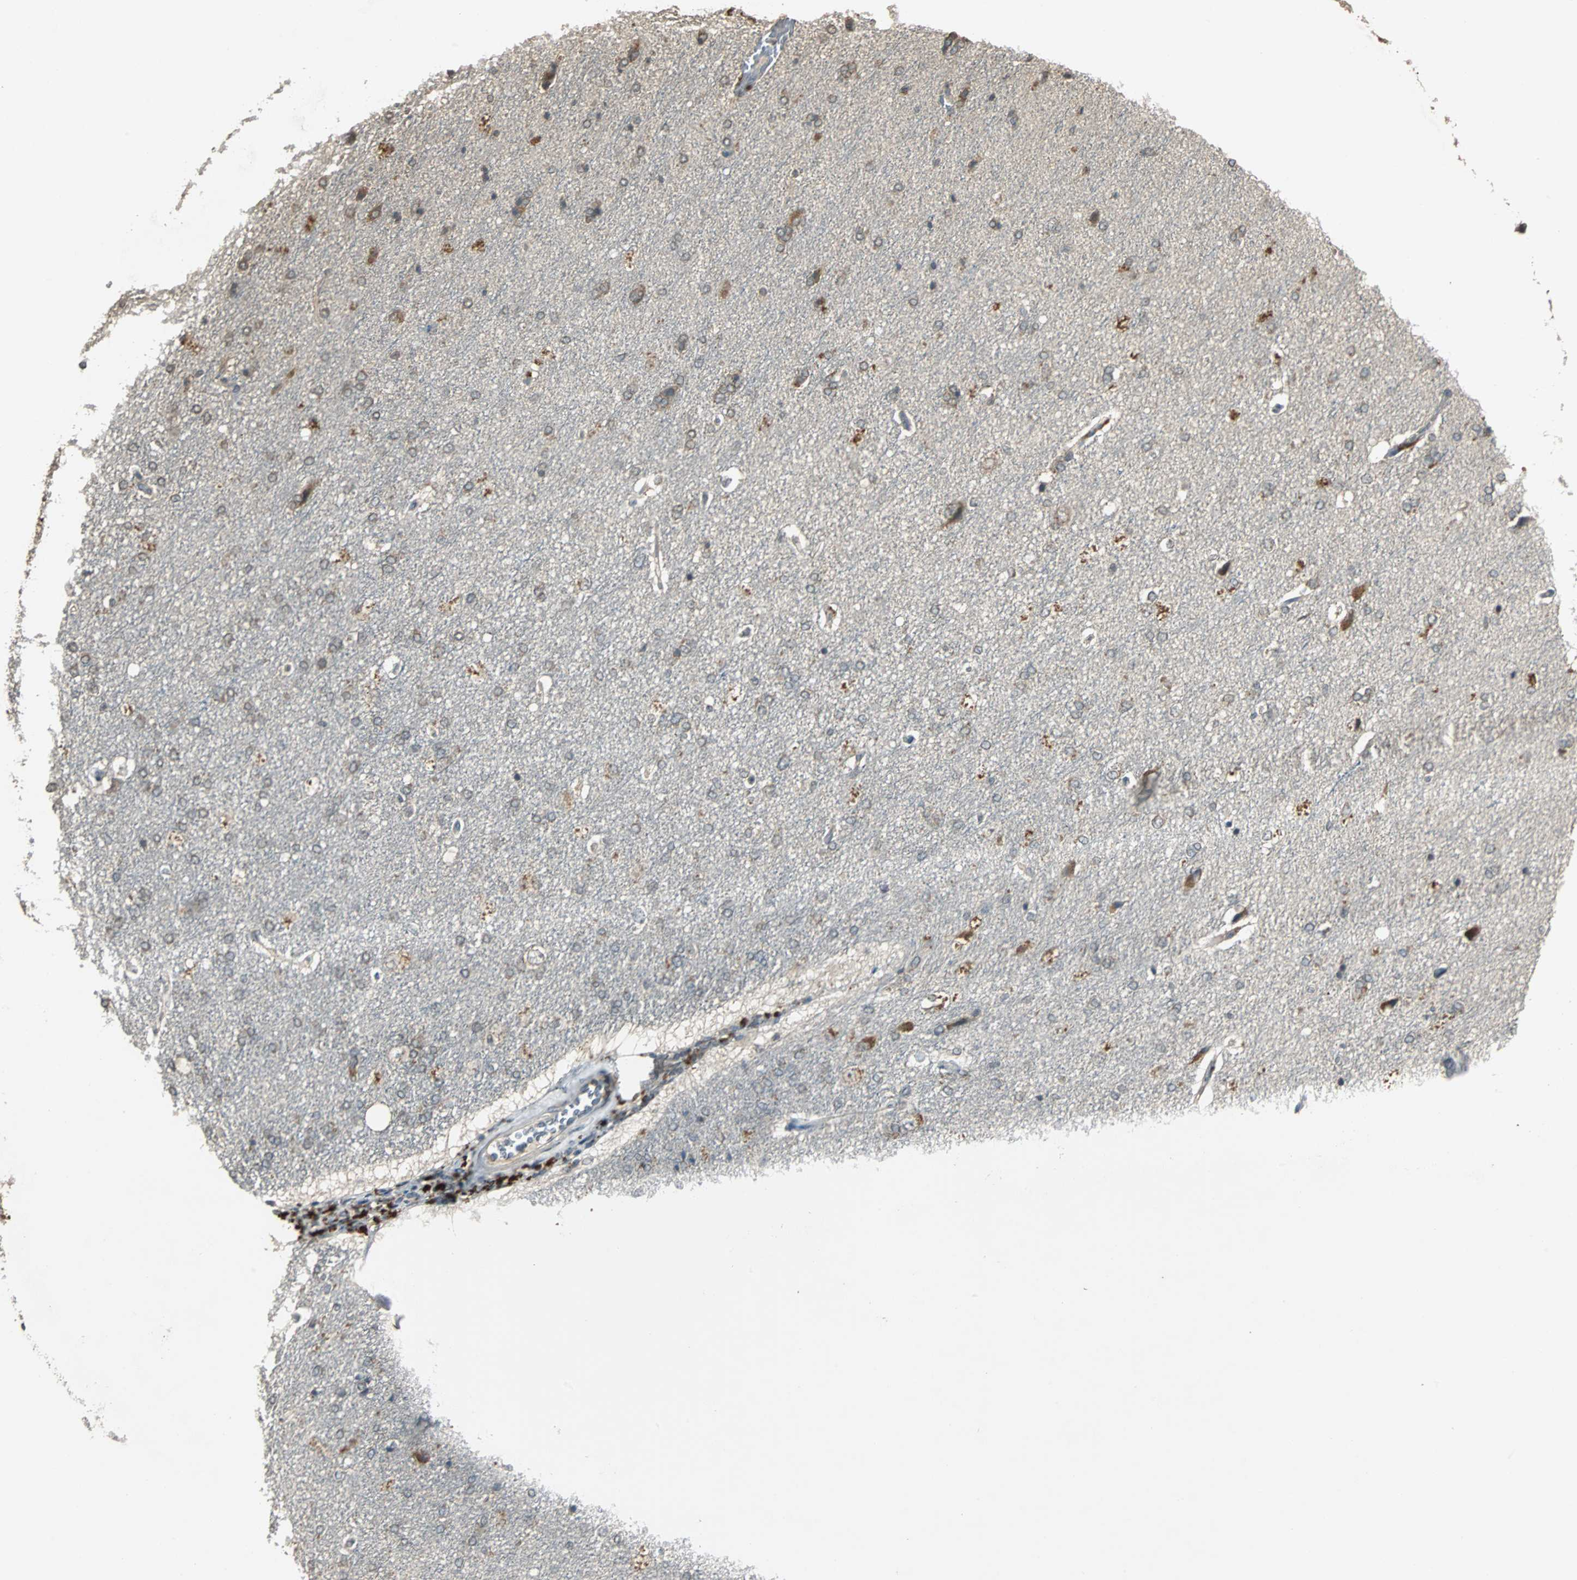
{"staining": {"intensity": "negative", "quantity": "none", "location": "none"}, "tissue": "cerebral cortex", "cell_type": "Endothelial cells", "image_type": "normal", "snomed": [{"axis": "morphology", "description": "Normal tissue, NOS"}, {"axis": "topography", "description": "Cerebral cortex"}], "caption": "Immunohistochemistry image of benign cerebral cortex: cerebral cortex stained with DAB reveals no significant protein expression in endothelial cells.", "gene": "ABHD2", "patient": {"sex": "male", "age": 62}}